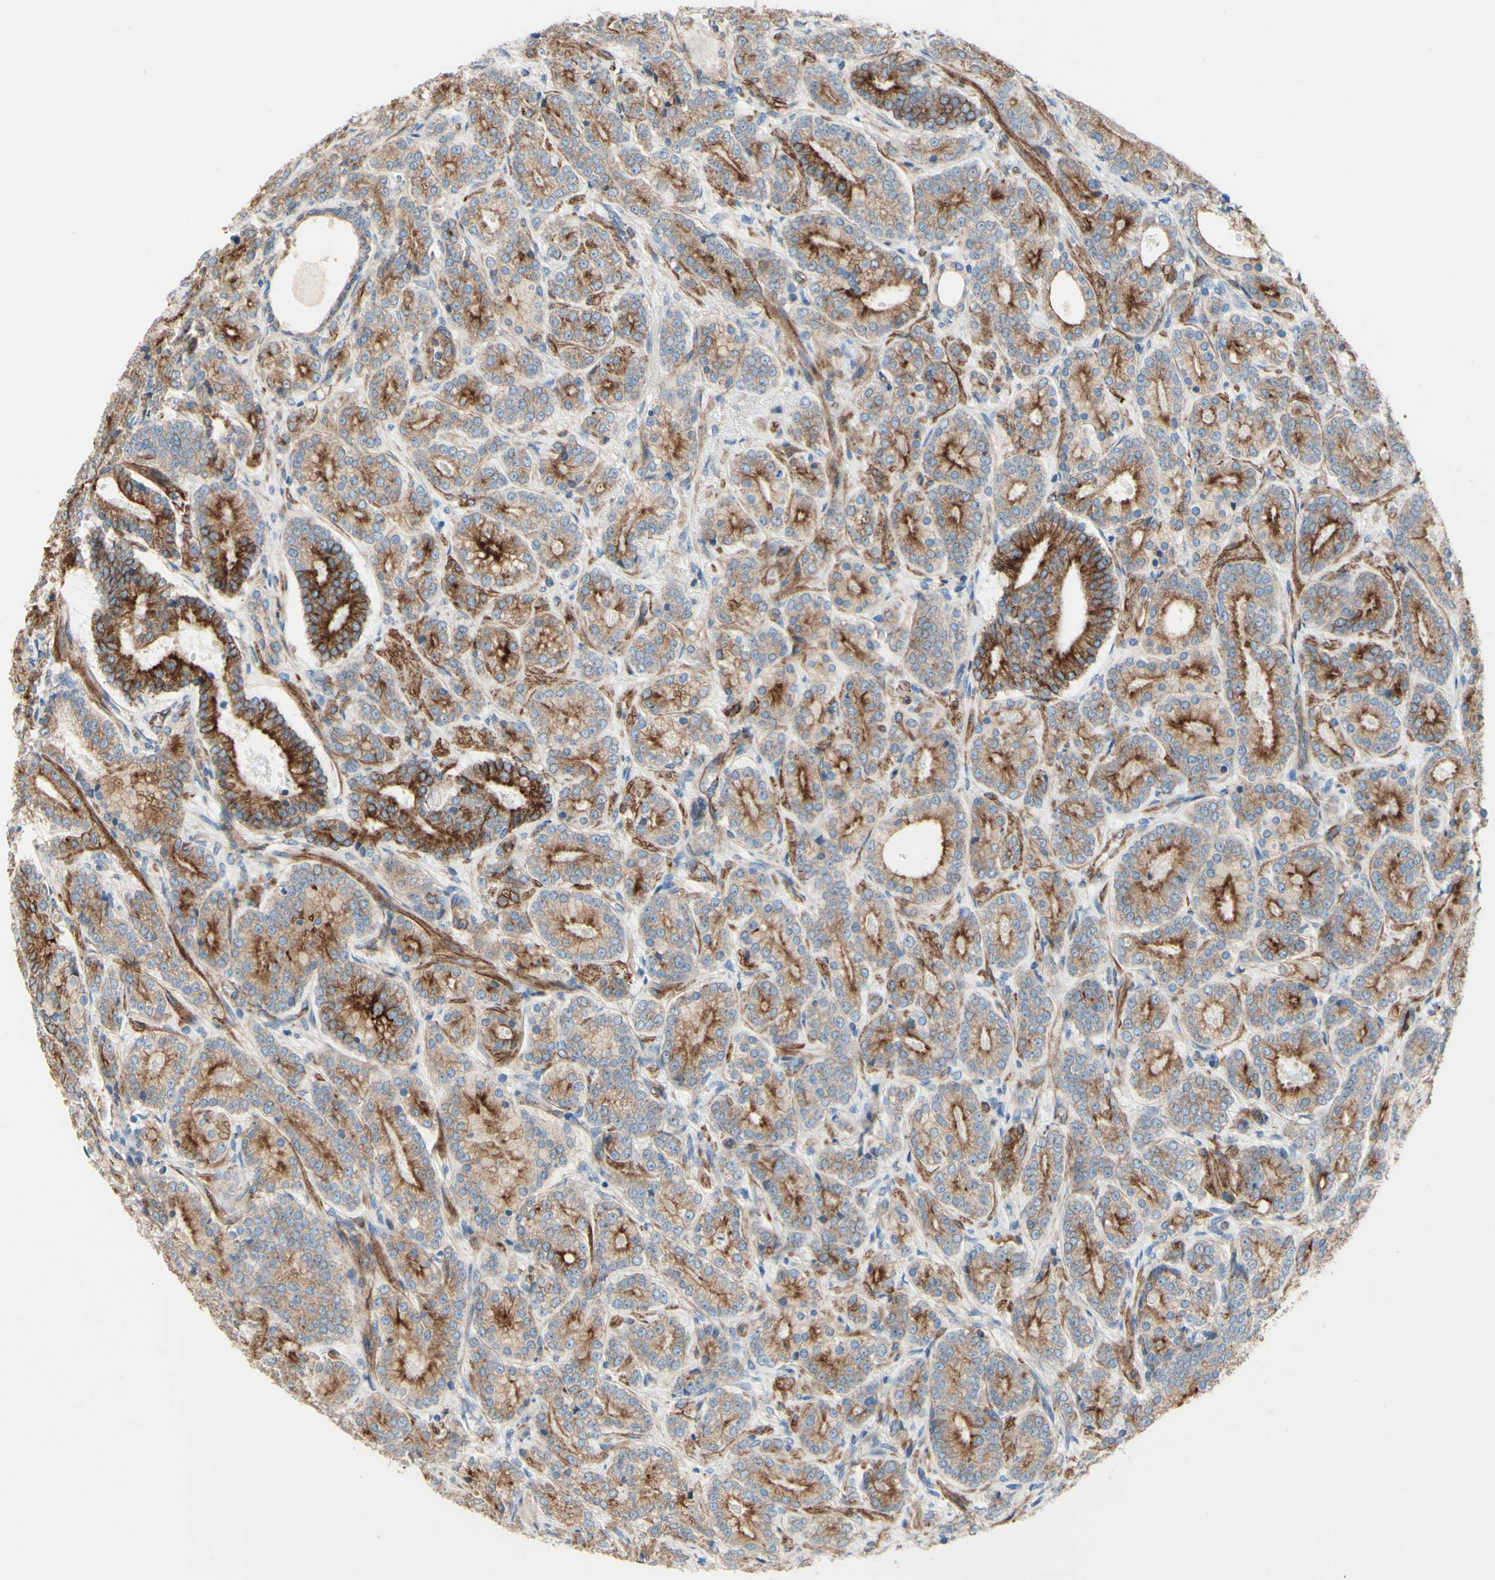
{"staining": {"intensity": "strong", "quantity": "25%-75%", "location": "cytoplasmic/membranous"}, "tissue": "prostate cancer", "cell_type": "Tumor cells", "image_type": "cancer", "snomed": [{"axis": "morphology", "description": "Adenocarcinoma, High grade"}, {"axis": "topography", "description": "Prostate"}], "caption": "This image demonstrates high-grade adenocarcinoma (prostate) stained with immunohistochemistry (IHC) to label a protein in brown. The cytoplasmic/membranous of tumor cells show strong positivity for the protein. Nuclei are counter-stained blue.", "gene": "ENDOD1", "patient": {"sex": "male", "age": 61}}